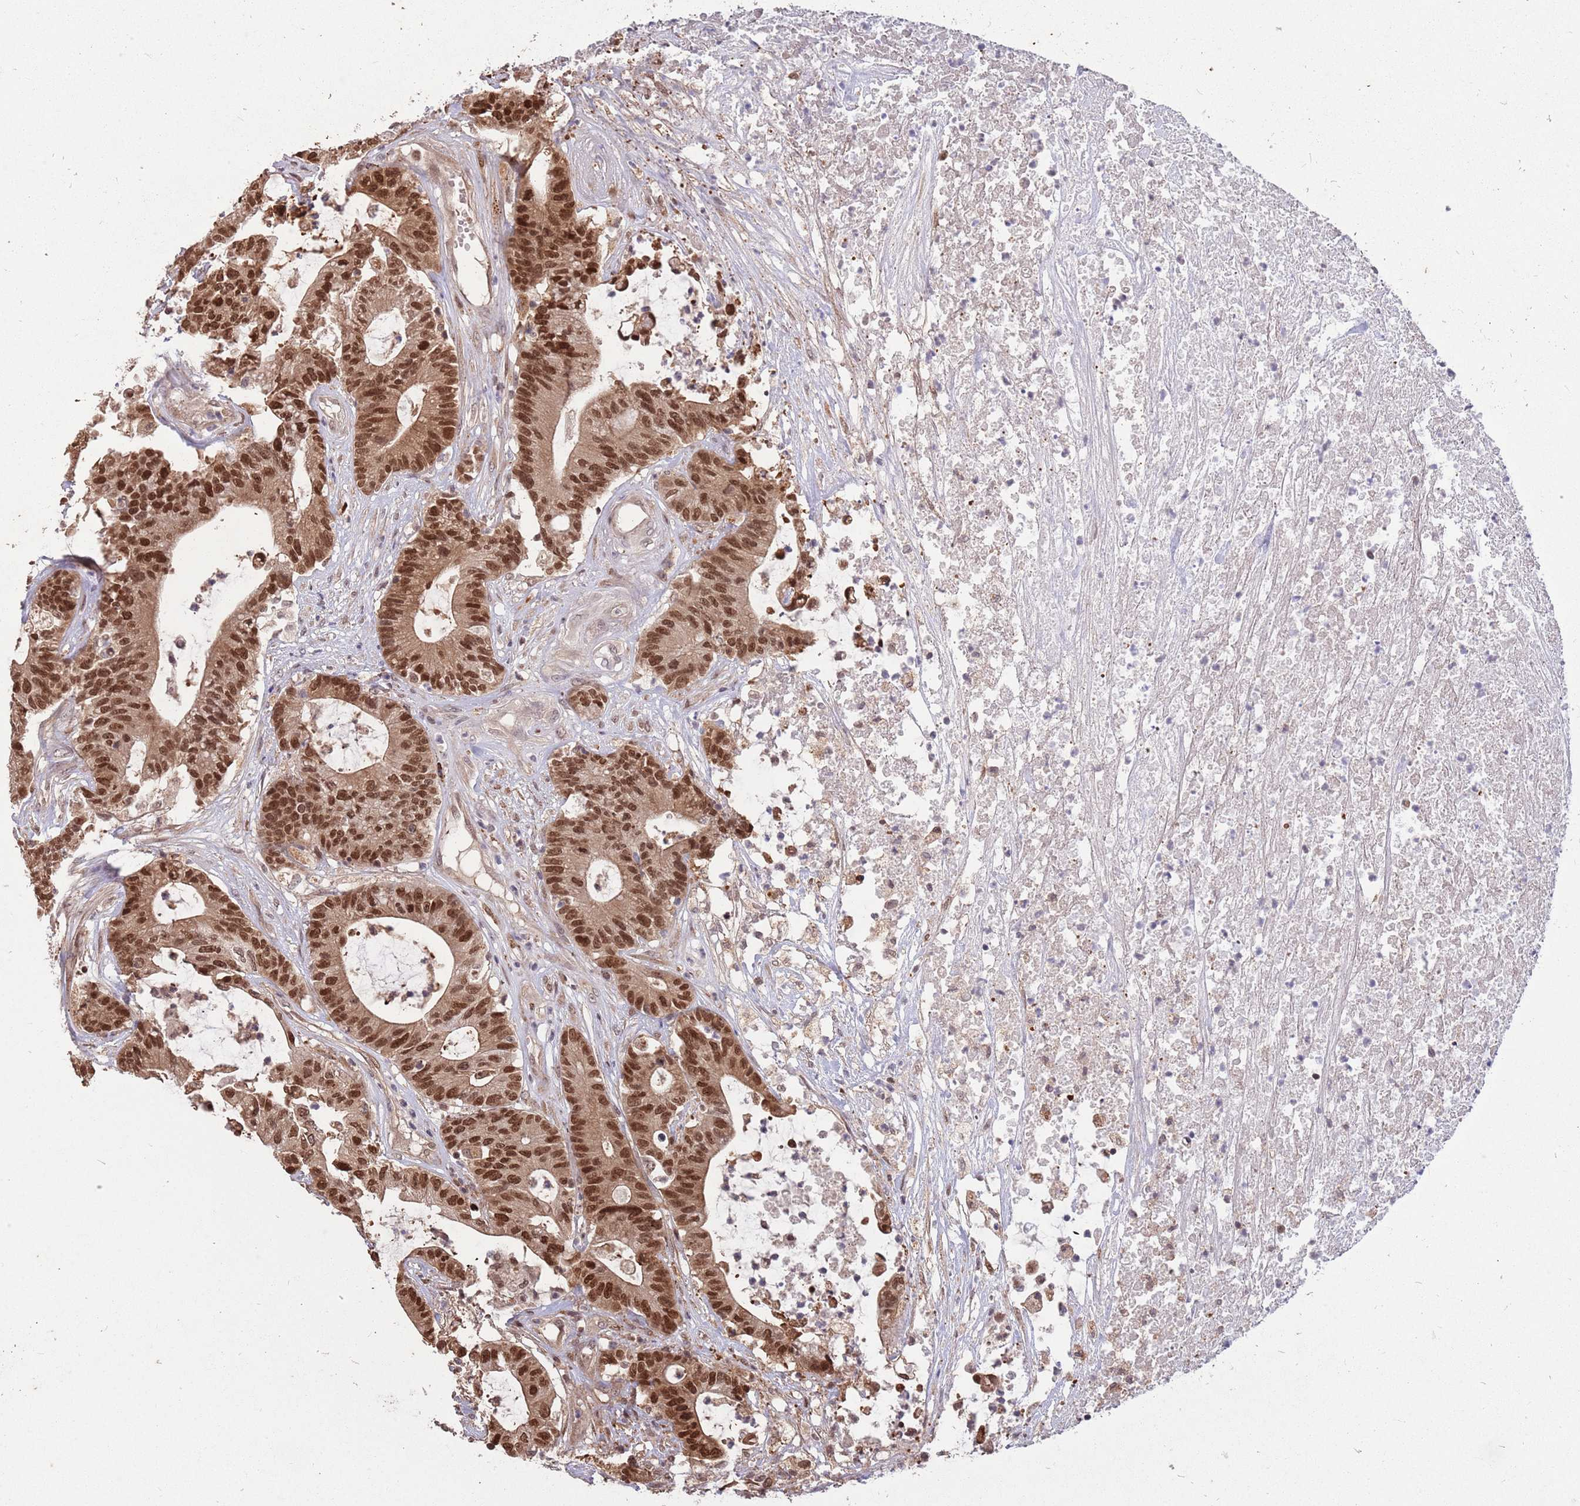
{"staining": {"intensity": "strong", "quantity": ">75%", "location": "cytoplasmic/membranous,nuclear"}, "tissue": "colorectal cancer", "cell_type": "Tumor cells", "image_type": "cancer", "snomed": [{"axis": "morphology", "description": "Adenocarcinoma, NOS"}, {"axis": "topography", "description": "Colon"}], "caption": "Adenocarcinoma (colorectal) was stained to show a protein in brown. There is high levels of strong cytoplasmic/membranous and nuclear positivity in approximately >75% of tumor cells.", "gene": "SALL1", "patient": {"sex": "female", "age": 84}}